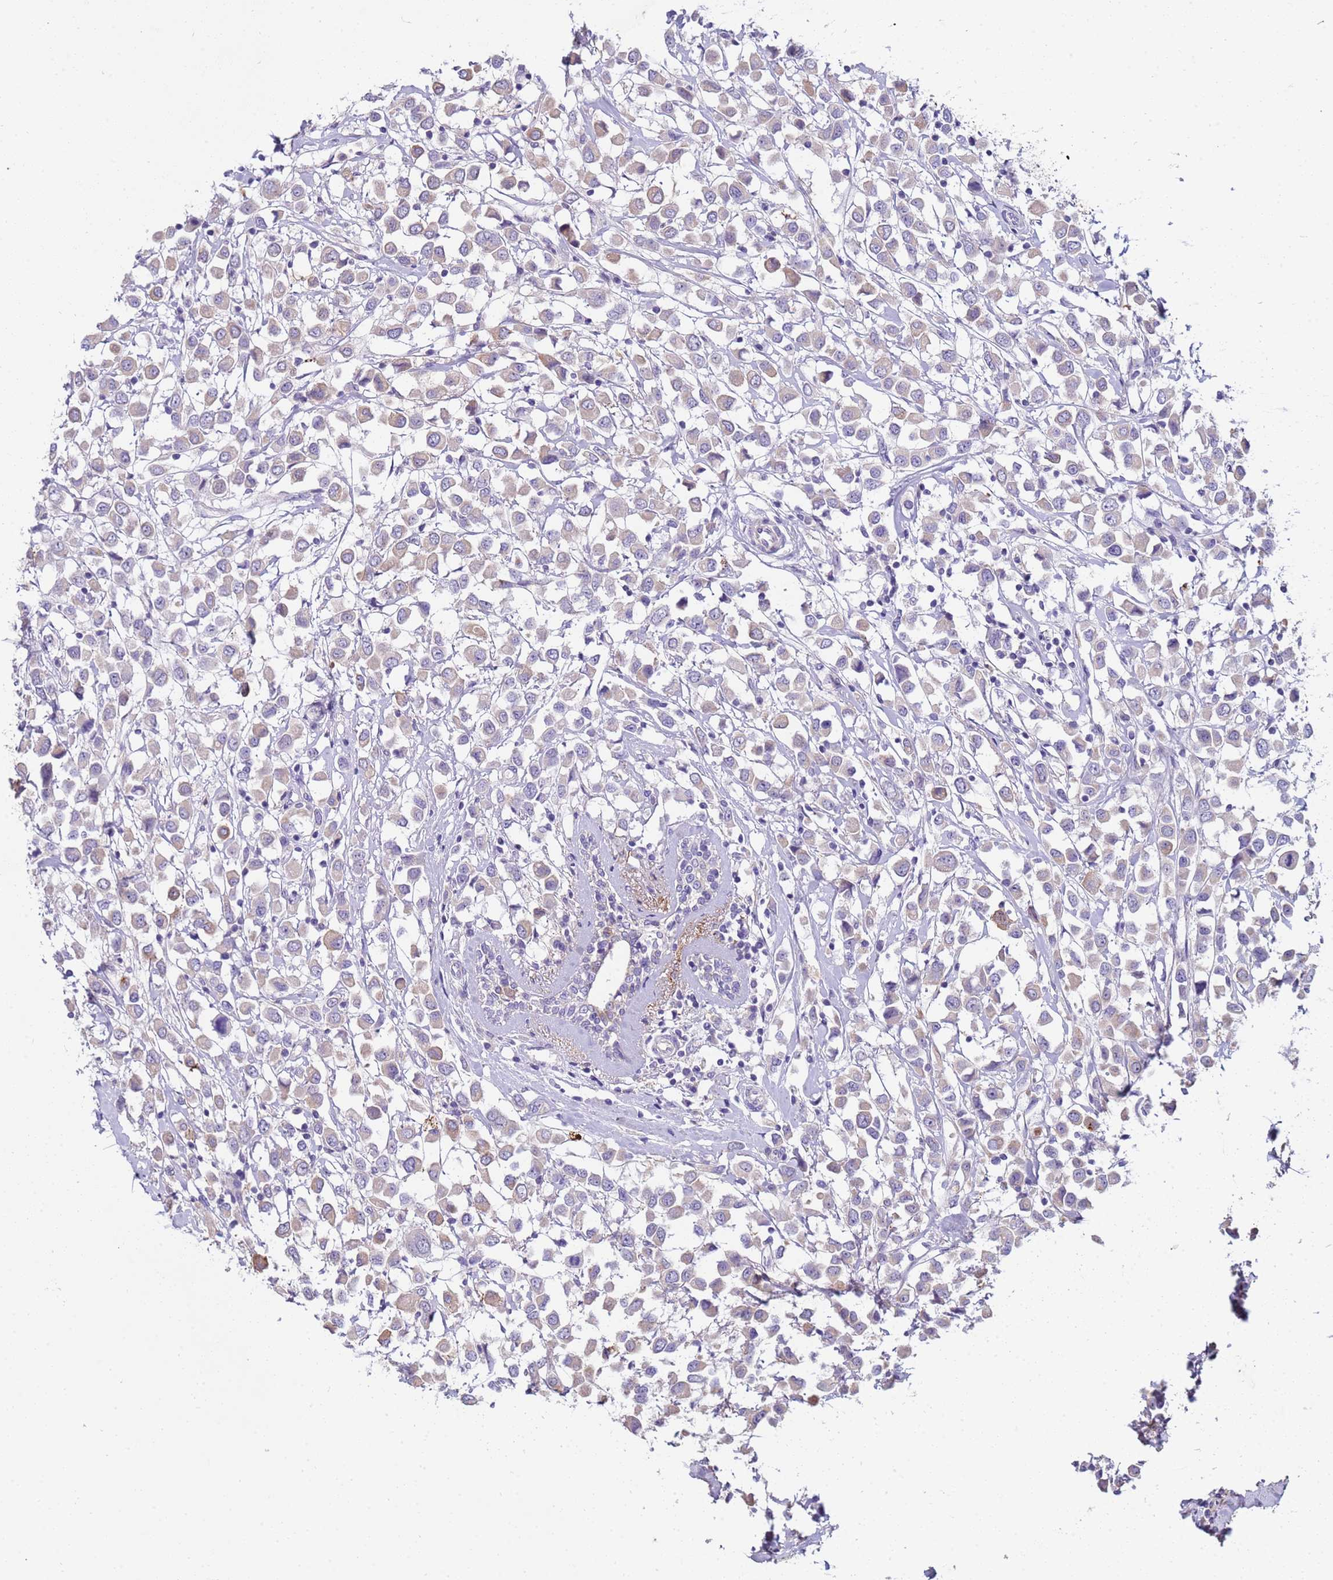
{"staining": {"intensity": "weak", "quantity": "<25%", "location": "cytoplasmic/membranous"}, "tissue": "breast cancer", "cell_type": "Tumor cells", "image_type": "cancer", "snomed": [{"axis": "morphology", "description": "Duct carcinoma"}, {"axis": "topography", "description": "Breast"}], "caption": "High magnification brightfield microscopy of breast infiltrating ductal carcinoma stained with DAB (brown) and counterstained with hematoxylin (blue): tumor cells show no significant positivity.", "gene": "TRIM51", "patient": {"sex": "female", "age": 61}}